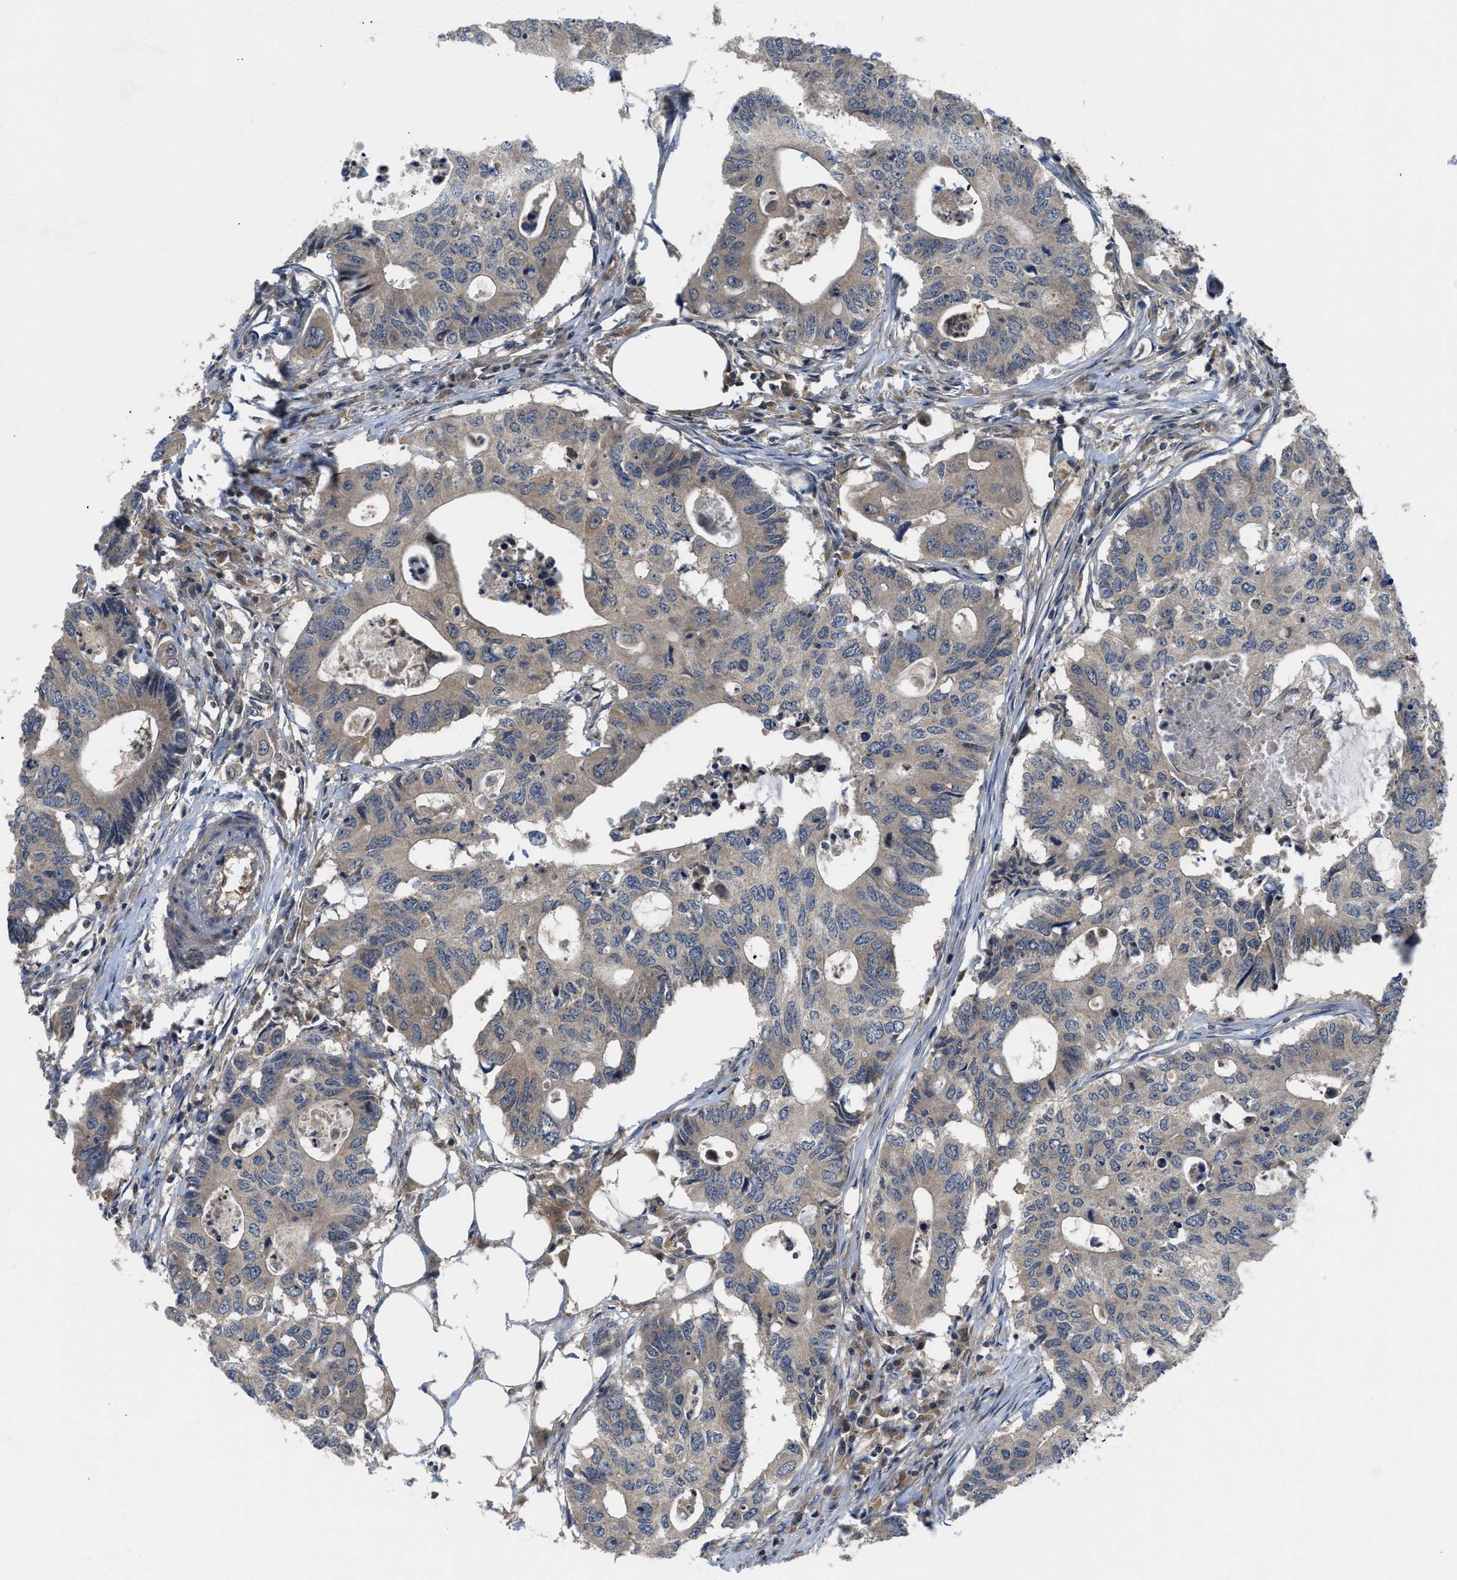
{"staining": {"intensity": "weak", "quantity": ">75%", "location": "cytoplasmic/membranous"}, "tissue": "colorectal cancer", "cell_type": "Tumor cells", "image_type": "cancer", "snomed": [{"axis": "morphology", "description": "Adenocarcinoma, NOS"}, {"axis": "topography", "description": "Colon"}], "caption": "Protein staining of colorectal cancer (adenocarcinoma) tissue displays weak cytoplasmic/membranous expression in approximately >75% of tumor cells.", "gene": "PDE7A", "patient": {"sex": "male", "age": 71}}